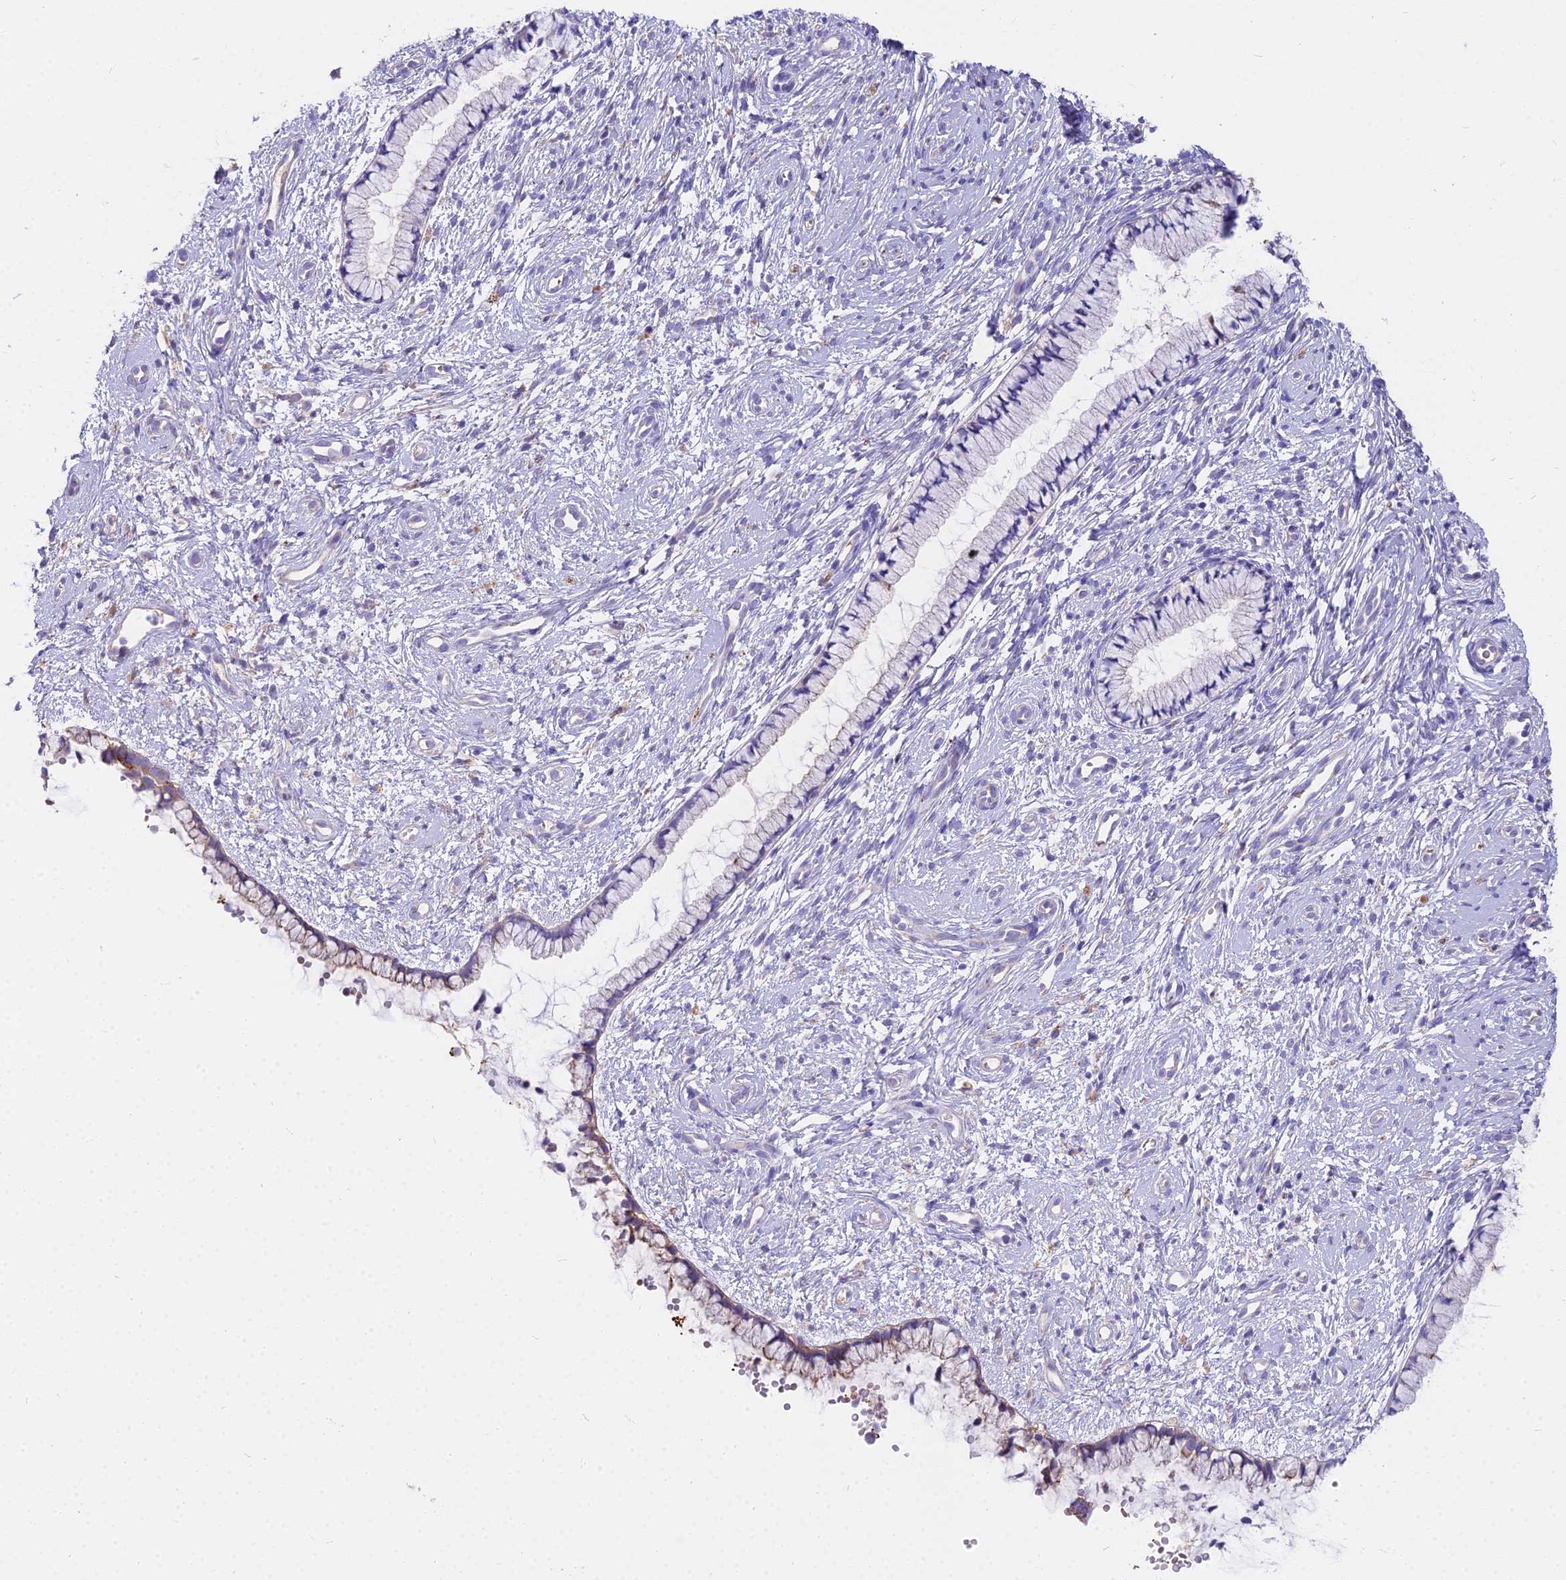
{"staining": {"intensity": "weak", "quantity": "<25%", "location": "cytoplasmic/membranous"}, "tissue": "cervix", "cell_type": "Glandular cells", "image_type": "normal", "snomed": [{"axis": "morphology", "description": "Normal tissue, NOS"}, {"axis": "topography", "description": "Cervix"}], "caption": "This is a photomicrograph of immunohistochemistry (IHC) staining of unremarkable cervix, which shows no staining in glandular cells.", "gene": "FRMPD1", "patient": {"sex": "female", "age": 57}}